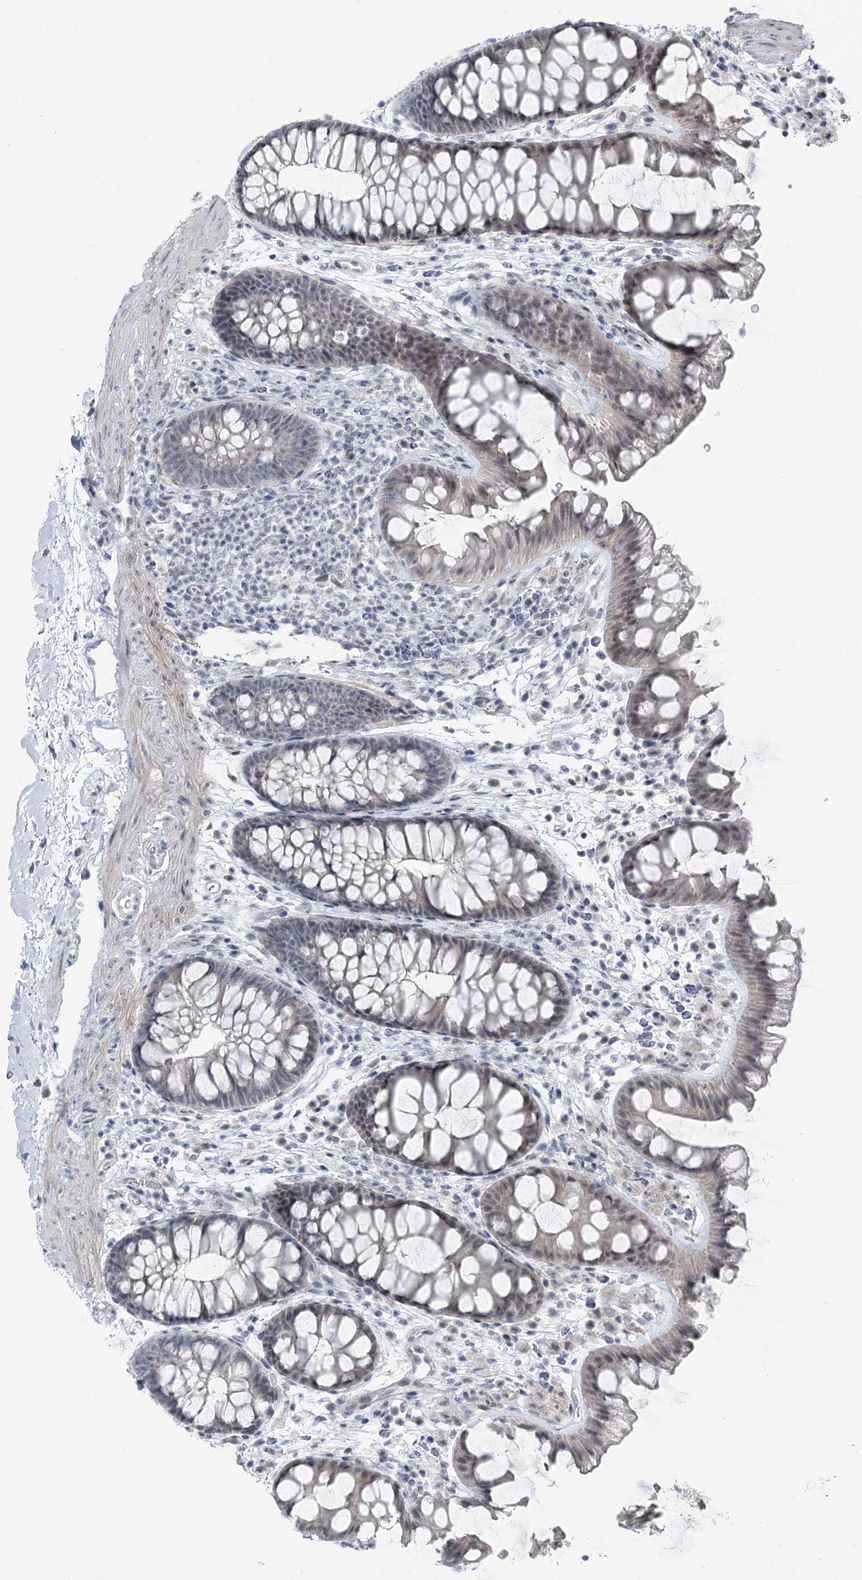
{"staining": {"intensity": "negative", "quantity": "none", "location": "none"}, "tissue": "colon", "cell_type": "Endothelial cells", "image_type": "normal", "snomed": [{"axis": "morphology", "description": "Normal tissue, NOS"}, {"axis": "topography", "description": "Colon"}], "caption": "Immunohistochemistry histopathology image of benign colon: human colon stained with DAB (3,3'-diaminobenzidine) reveals no significant protein expression in endothelial cells.", "gene": "STEEP1", "patient": {"sex": "female", "age": 62}}